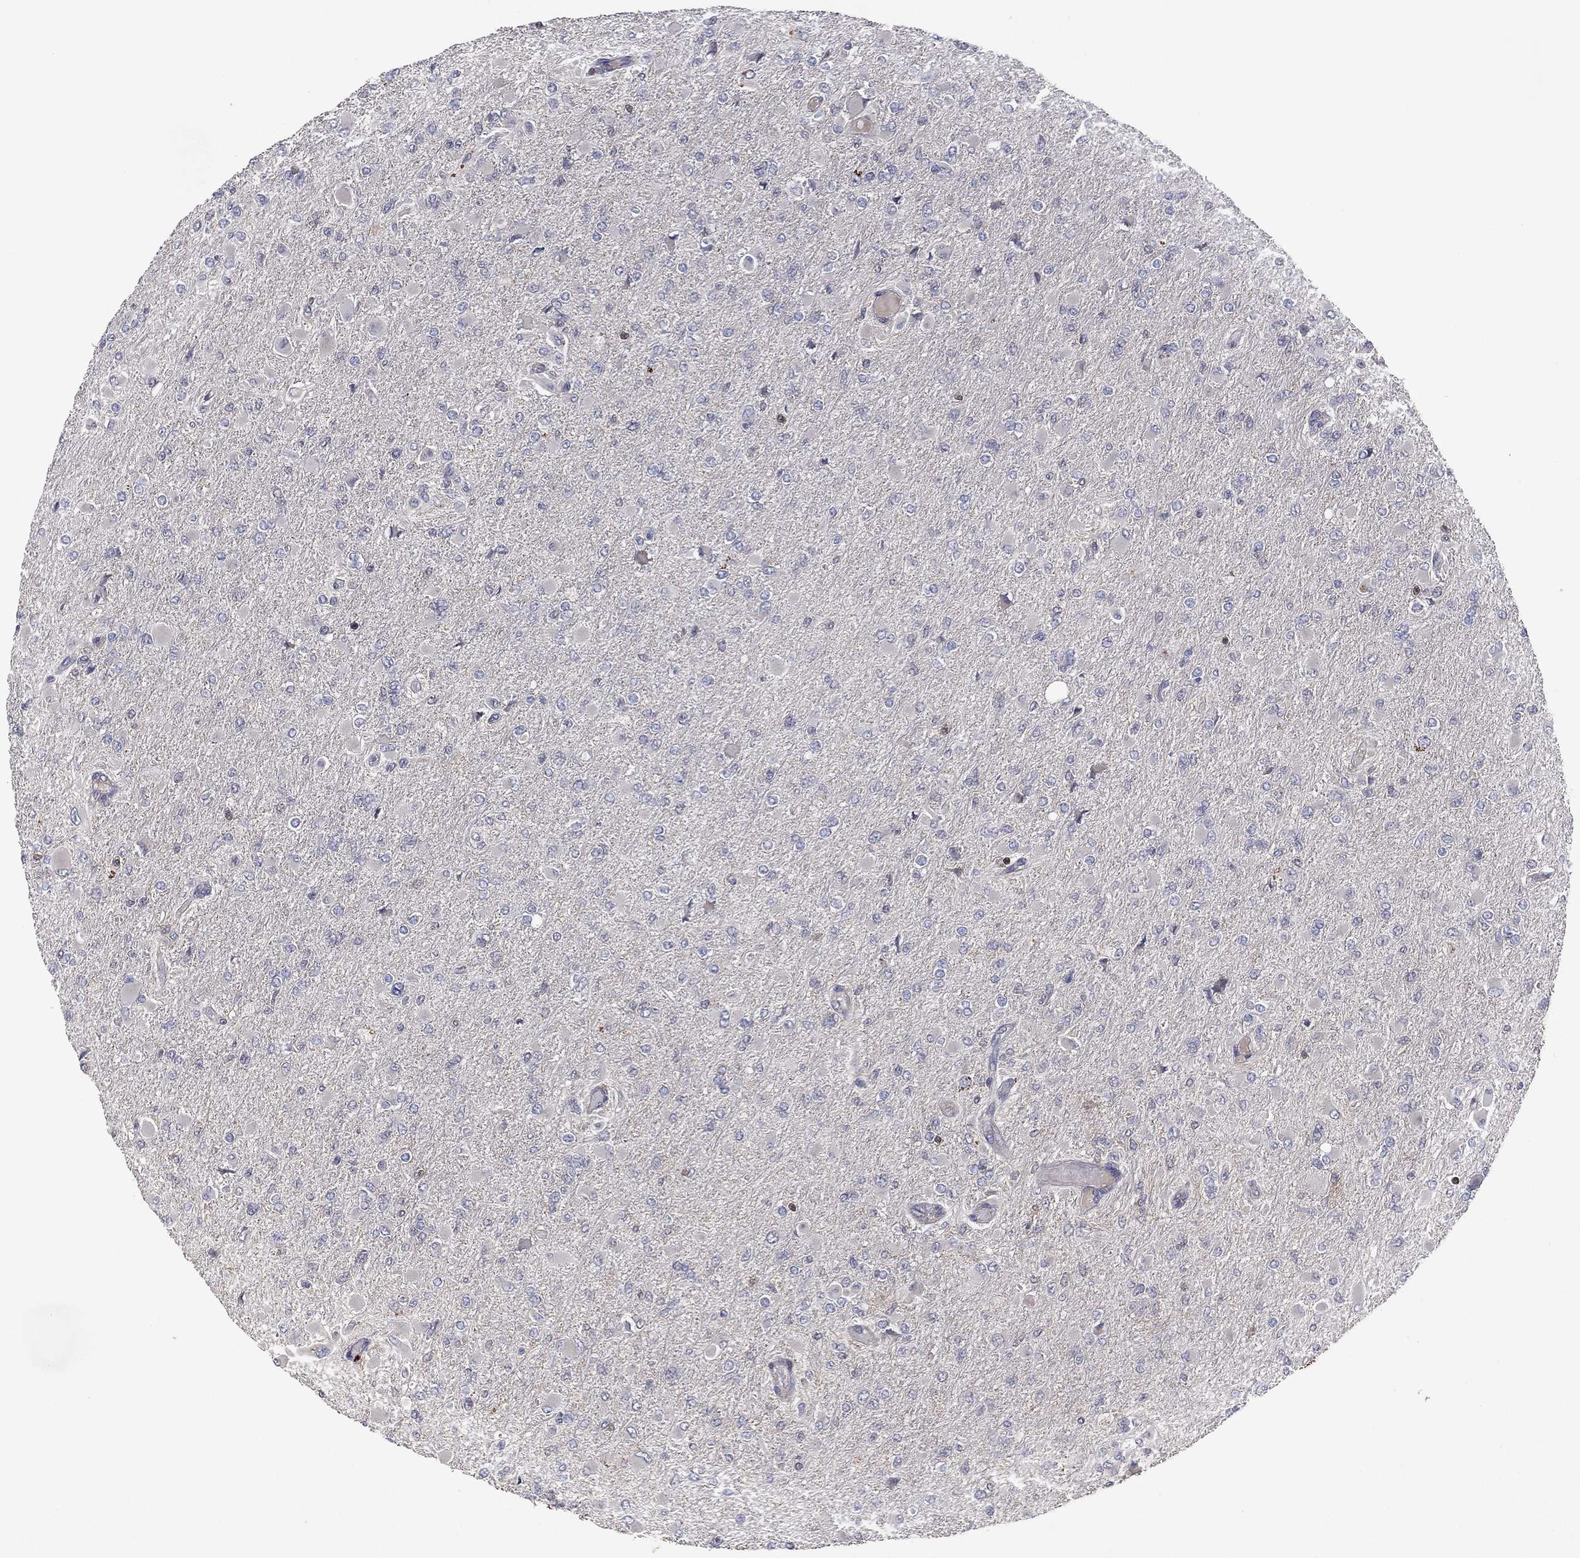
{"staining": {"intensity": "negative", "quantity": "none", "location": "none"}, "tissue": "glioma", "cell_type": "Tumor cells", "image_type": "cancer", "snomed": [{"axis": "morphology", "description": "Glioma, malignant, High grade"}, {"axis": "topography", "description": "Cerebral cortex"}], "caption": "Tumor cells are negative for brown protein staining in malignant glioma (high-grade).", "gene": "DOCK8", "patient": {"sex": "female", "age": 36}}